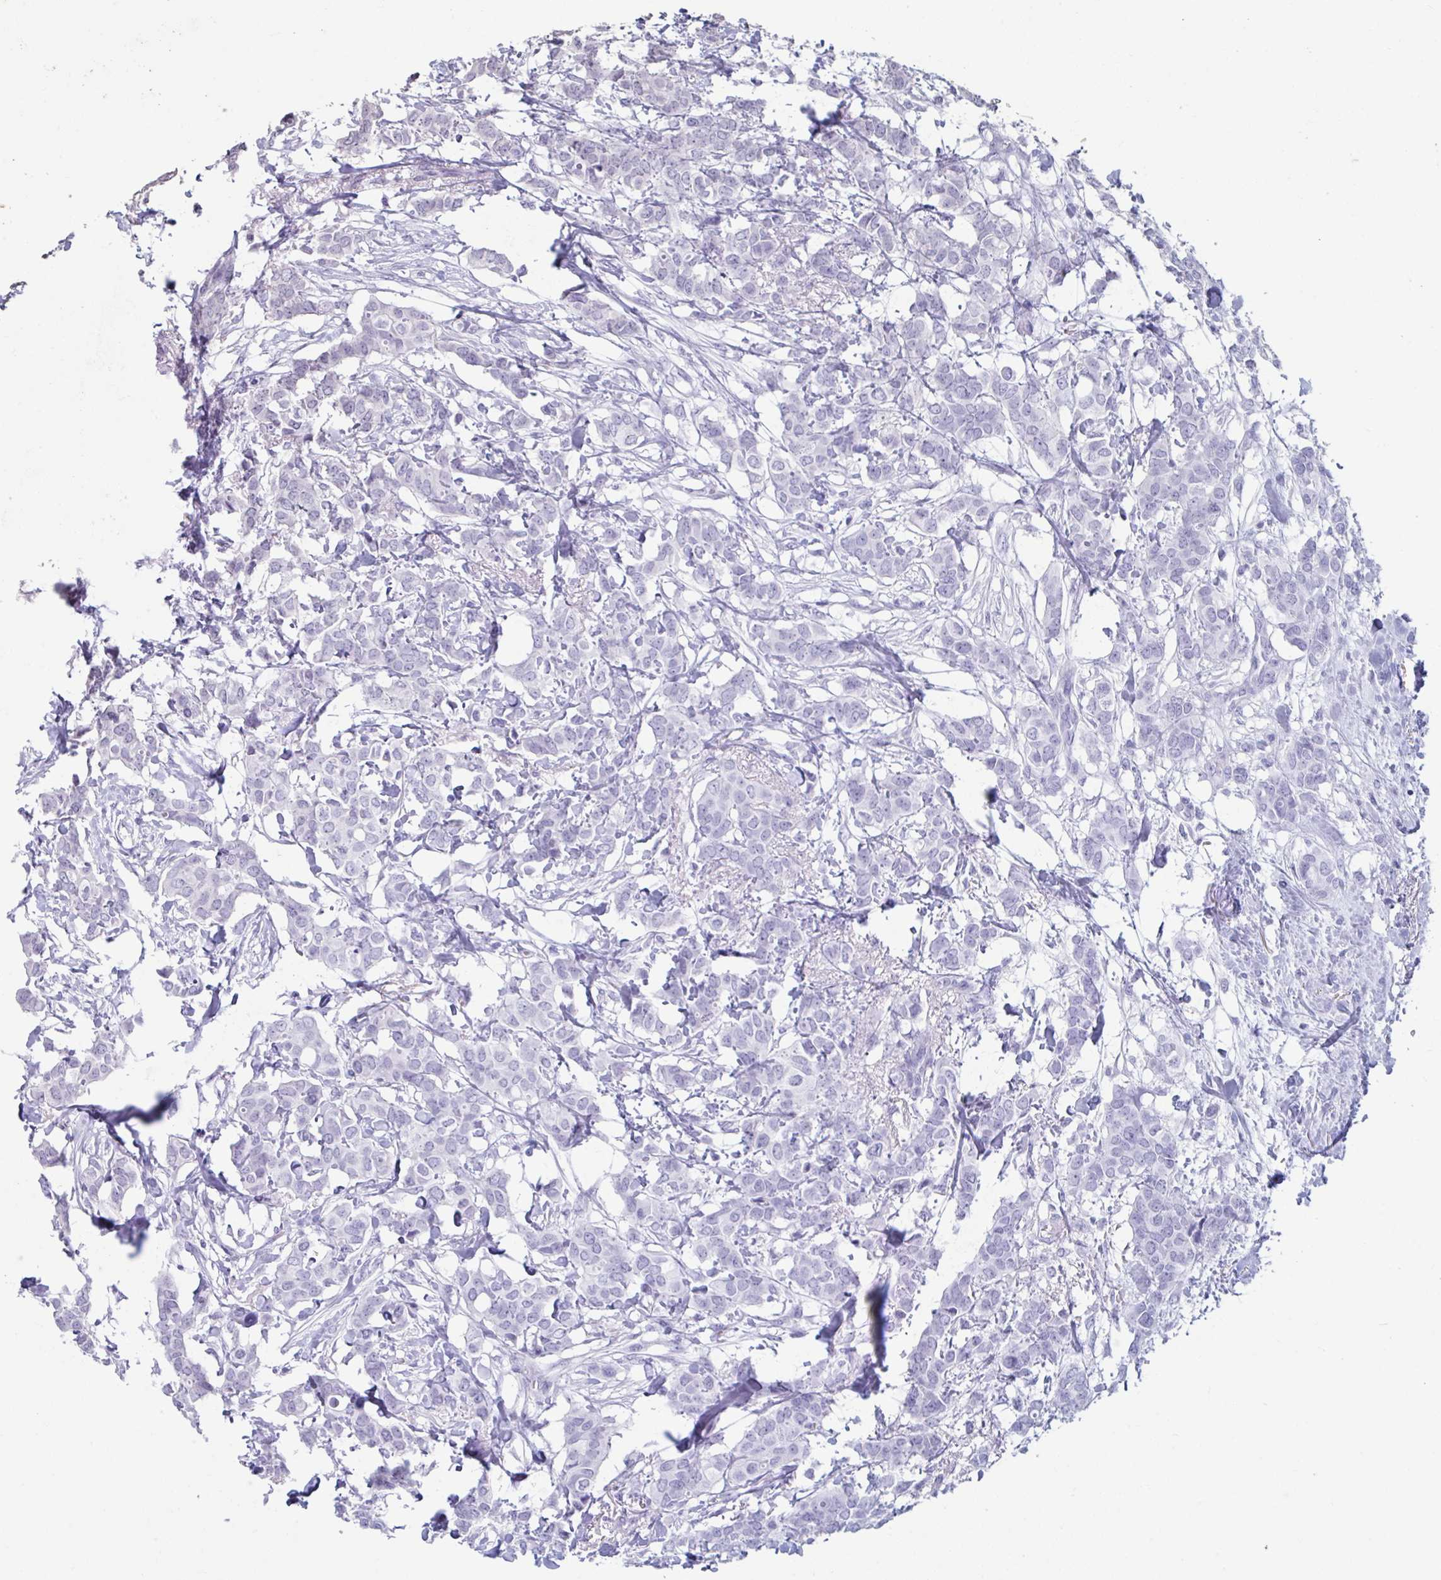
{"staining": {"intensity": "weak", "quantity": "<25%", "location": "cytoplasmic/membranous"}, "tissue": "breast cancer", "cell_type": "Tumor cells", "image_type": "cancer", "snomed": [{"axis": "morphology", "description": "Duct carcinoma"}, {"axis": "topography", "description": "Breast"}], "caption": "Immunohistochemical staining of breast cancer (infiltrating ductal carcinoma) exhibits no significant staining in tumor cells.", "gene": "TBC1D4", "patient": {"sex": "female", "age": 62}}